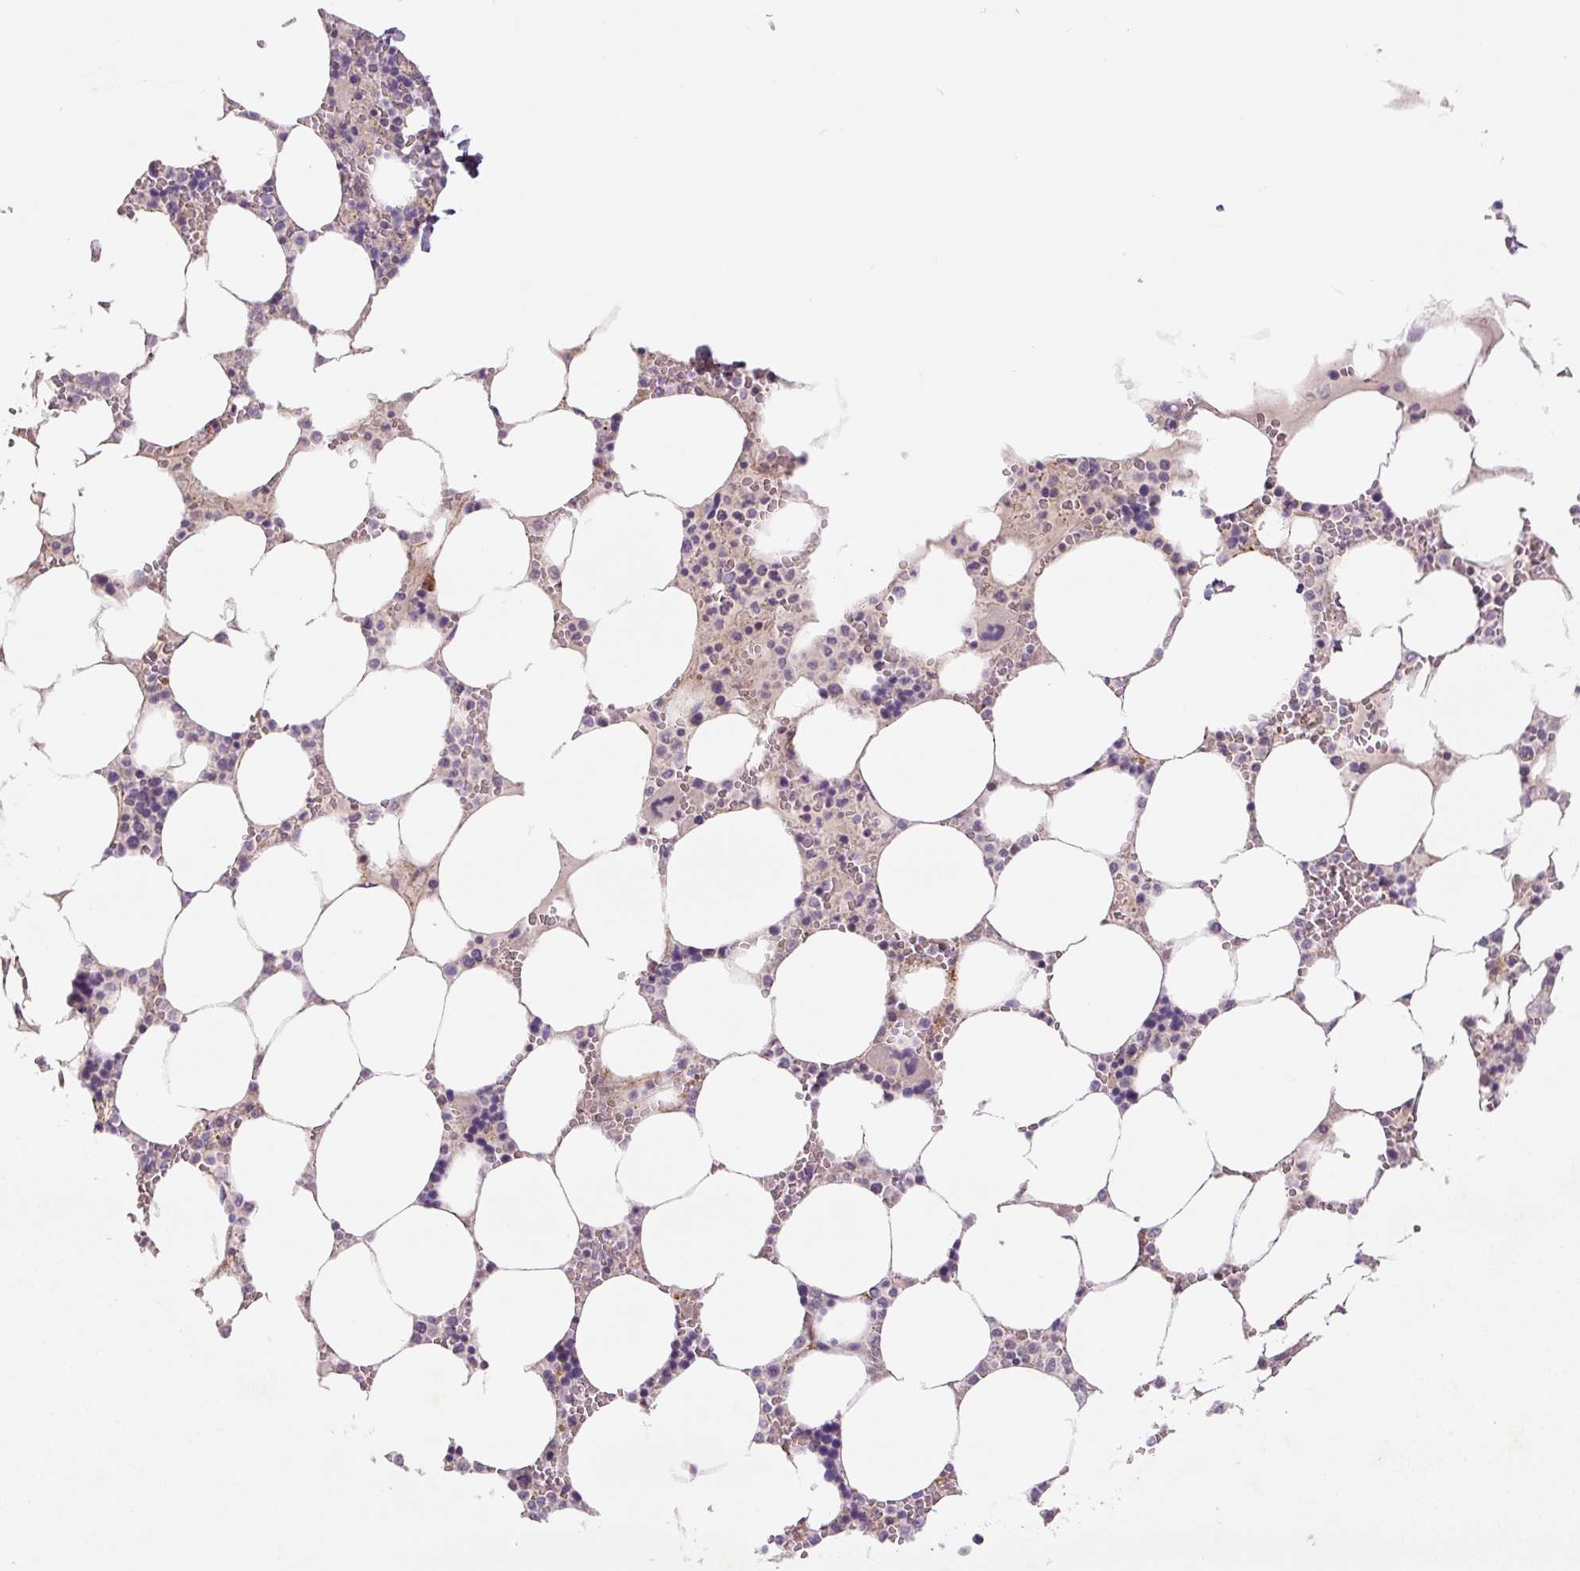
{"staining": {"intensity": "moderate", "quantity": "<25%", "location": "cytoplasmic/membranous"}, "tissue": "bone marrow", "cell_type": "Hematopoietic cells", "image_type": "normal", "snomed": [{"axis": "morphology", "description": "Normal tissue, NOS"}, {"axis": "topography", "description": "Bone marrow"}], "caption": "Immunohistochemistry photomicrograph of benign bone marrow: human bone marrow stained using immunohistochemistry (IHC) shows low levels of moderate protein expression localized specifically in the cytoplasmic/membranous of hematopoietic cells, appearing as a cytoplasmic/membranous brown color.", "gene": "CCNI2", "patient": {"sex": "male", "age": 64}}